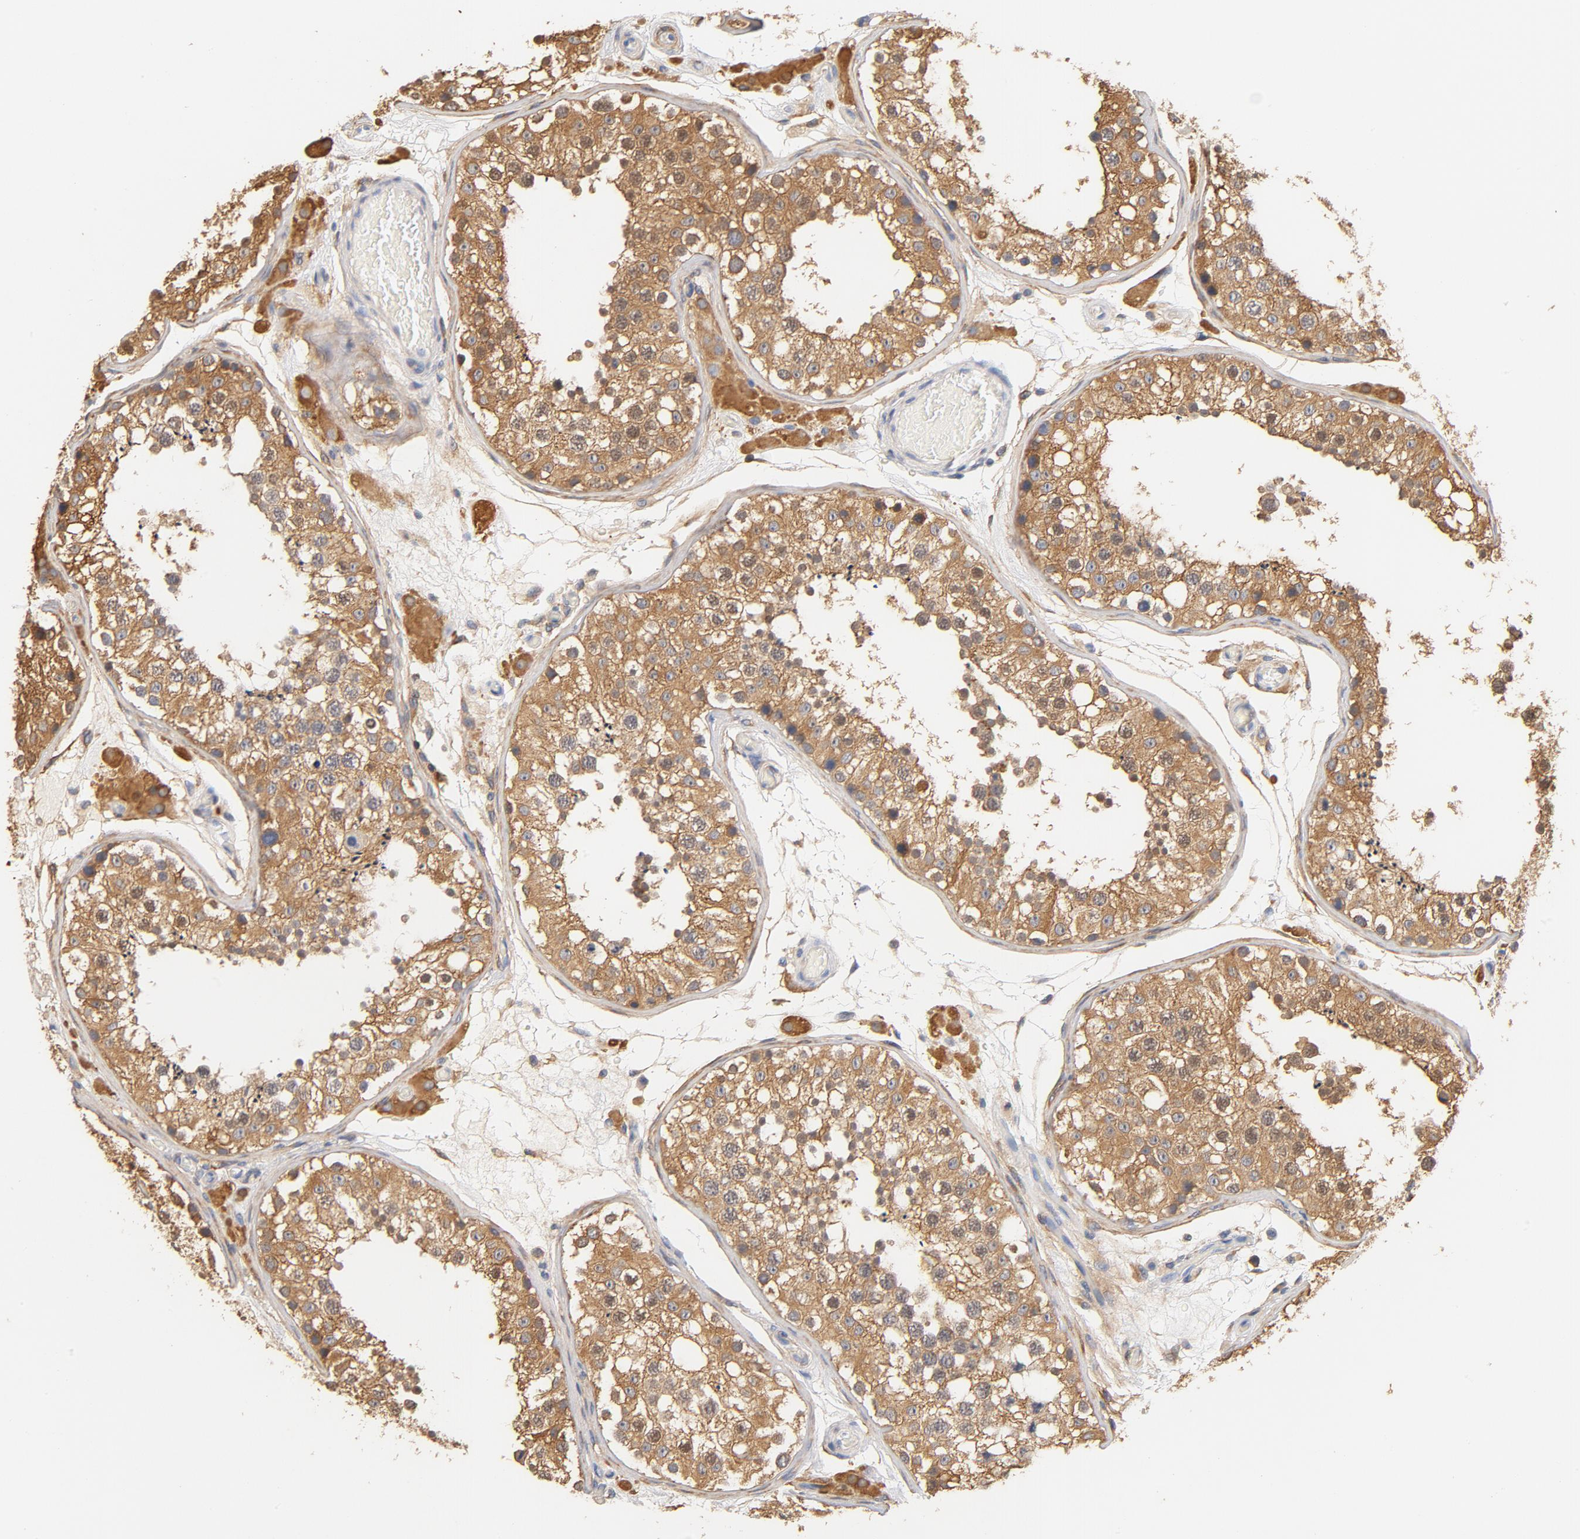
{"staining": {"intensity": "strong", "quantity": ">75%", "location": "cytoplasmic/membranous"}, "tissue": "testis", "cell_type": "Cells in seminiferous ducts", "image_type": "normal", "snomed": [{"axis": "morphology", "description": "Normal tissue, NOS"}, {"axis": "topography", "description": "Testis"}], "caption": "The image displays staining of normal testis, revealing strong cytoplasmic/membranous protein staining (brown color) within cells in seminiferous ducts. (DAB IHC, brown staining for protein, blue staining for nuclei).", "gene": "EZR", "patient": {"sex": "male", "age": 26}}